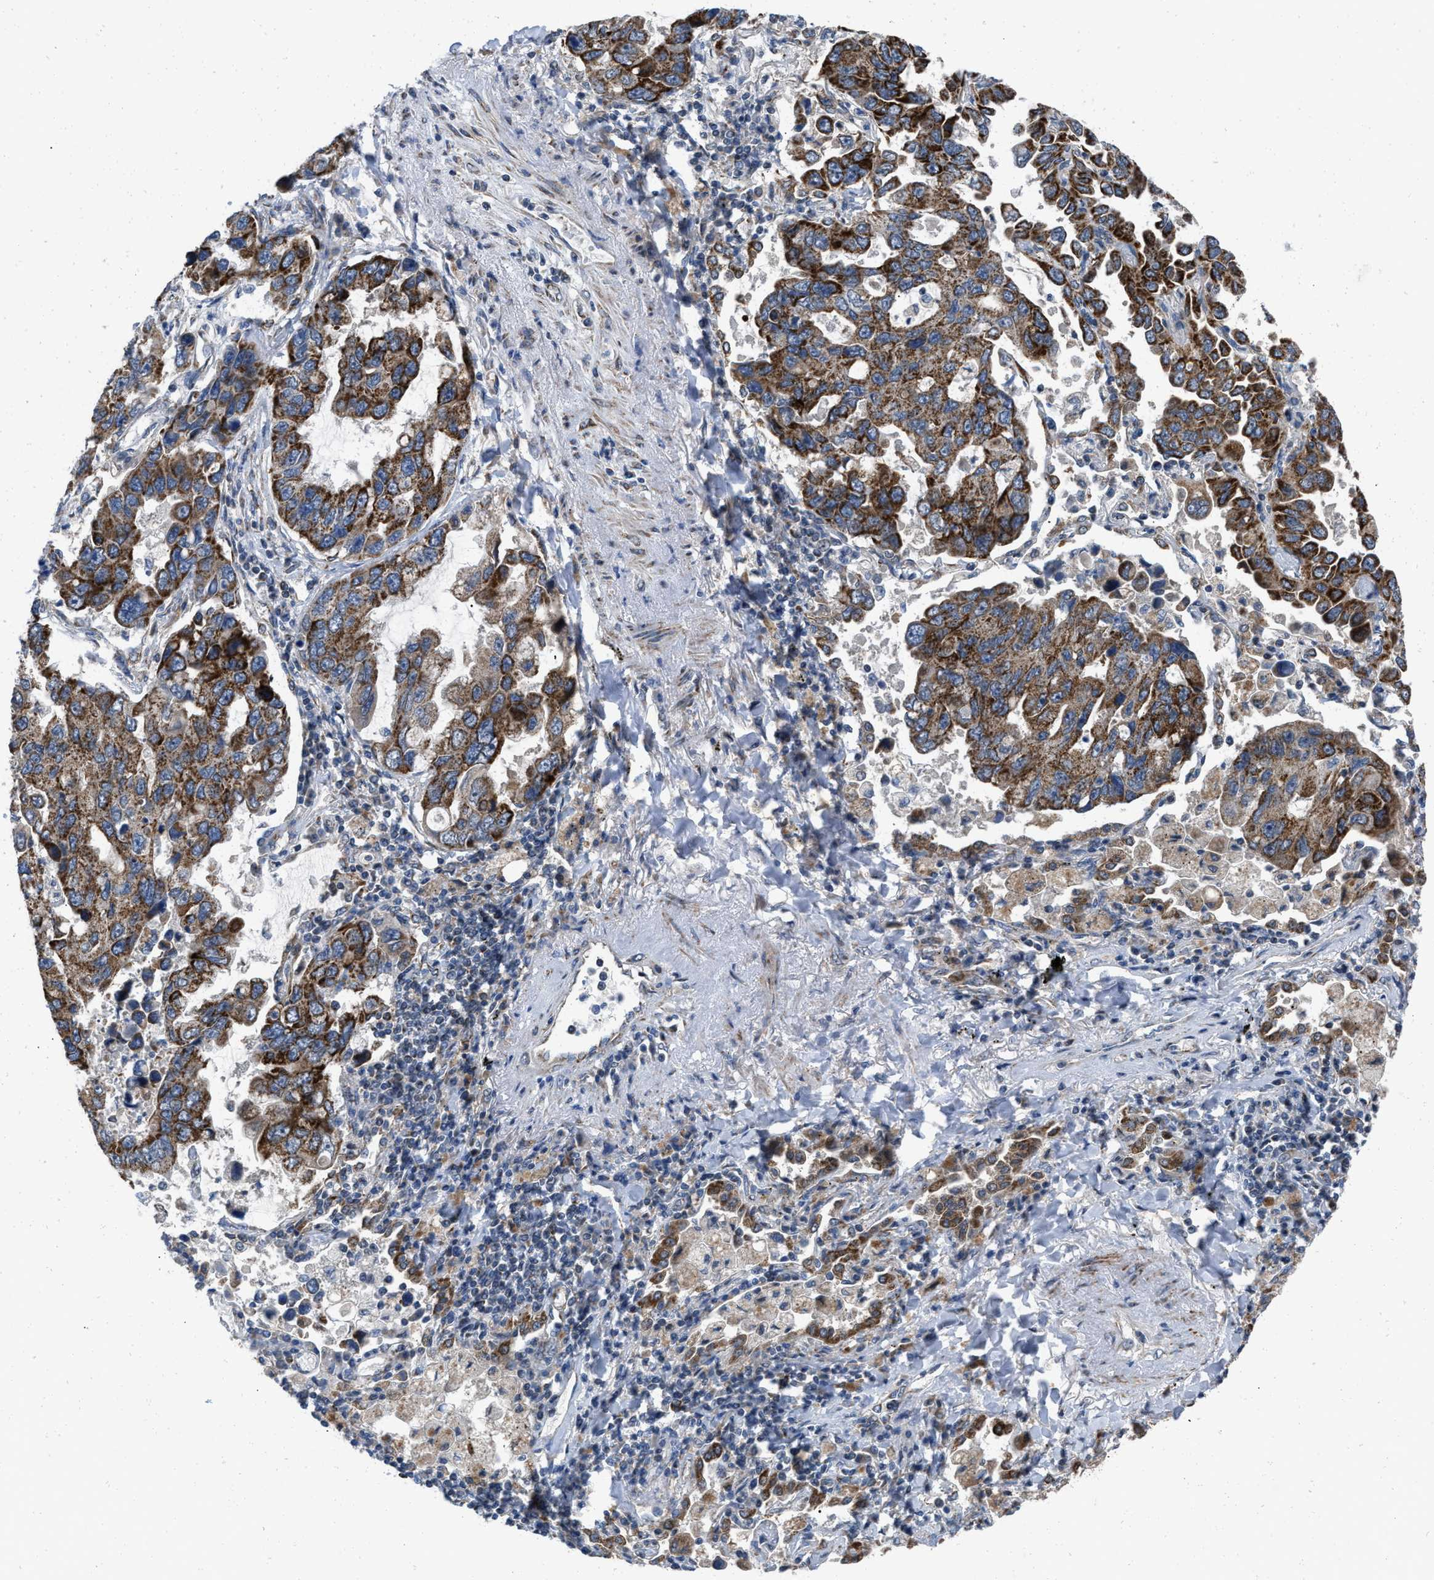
{"staining": {"intensity": "strong", "quantity": ">75%", "location": "cytoplasmic/membranous"}, "tissue": "lung cancer", "cell_type": "Tumor cells", "image_type": "cancer", "snomed": [{"axis": "morphology", "description": "Adenocarcinoma, NOS"}, {"axis": "topography", "description": "Lung"}], "caption": "Approximately >75% of tumor cells in lung cancer (adenocarcinoma) exhibit strong cytoplasmic/membranous protein positivity as visualized by brown immunohistochemical staining.", "gene": "AKAP1", "patient": {"sex": "male", "age": 64}}